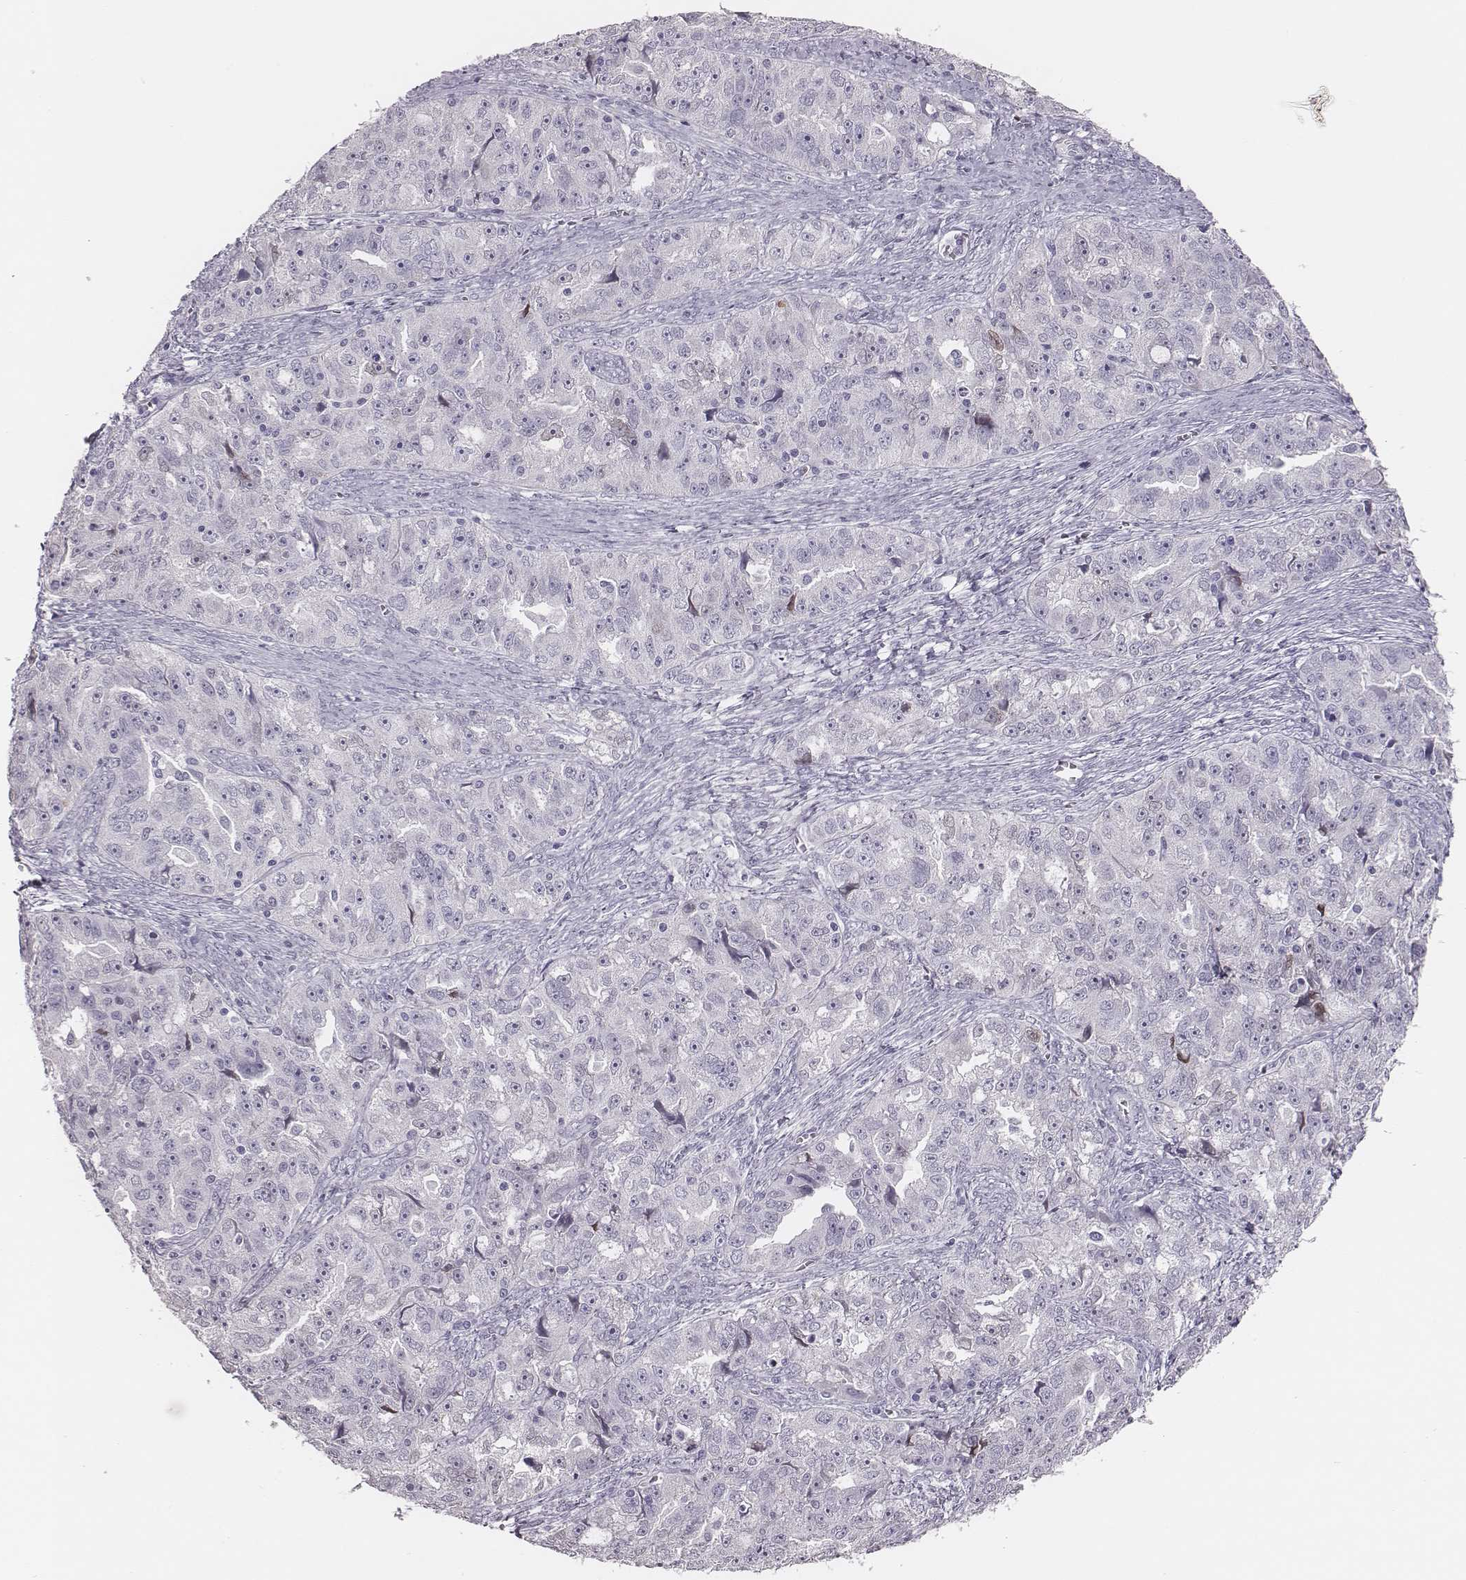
{"staining": {"intensity": "negative", "quantity": "none", "location": "none"}, "tissue": "ovarian cancer", "cell_type": "Tumor cells", "image_type": "cancer", "snomed": [{"axis": "morphology", "description": "Cystadenocarcinoma, serous, NOS"}, {"axis": "topography", "description": "Ovary"}], "caption": "This is a image of IHC staining of ovarian cancer, which shows no positivity in tumor cells. (Immunohistochemistry (ihc), brightfield microscopy, high magnification).", "gene": "ADGRF4", "patient": {"sex": "female", "age": 51}}